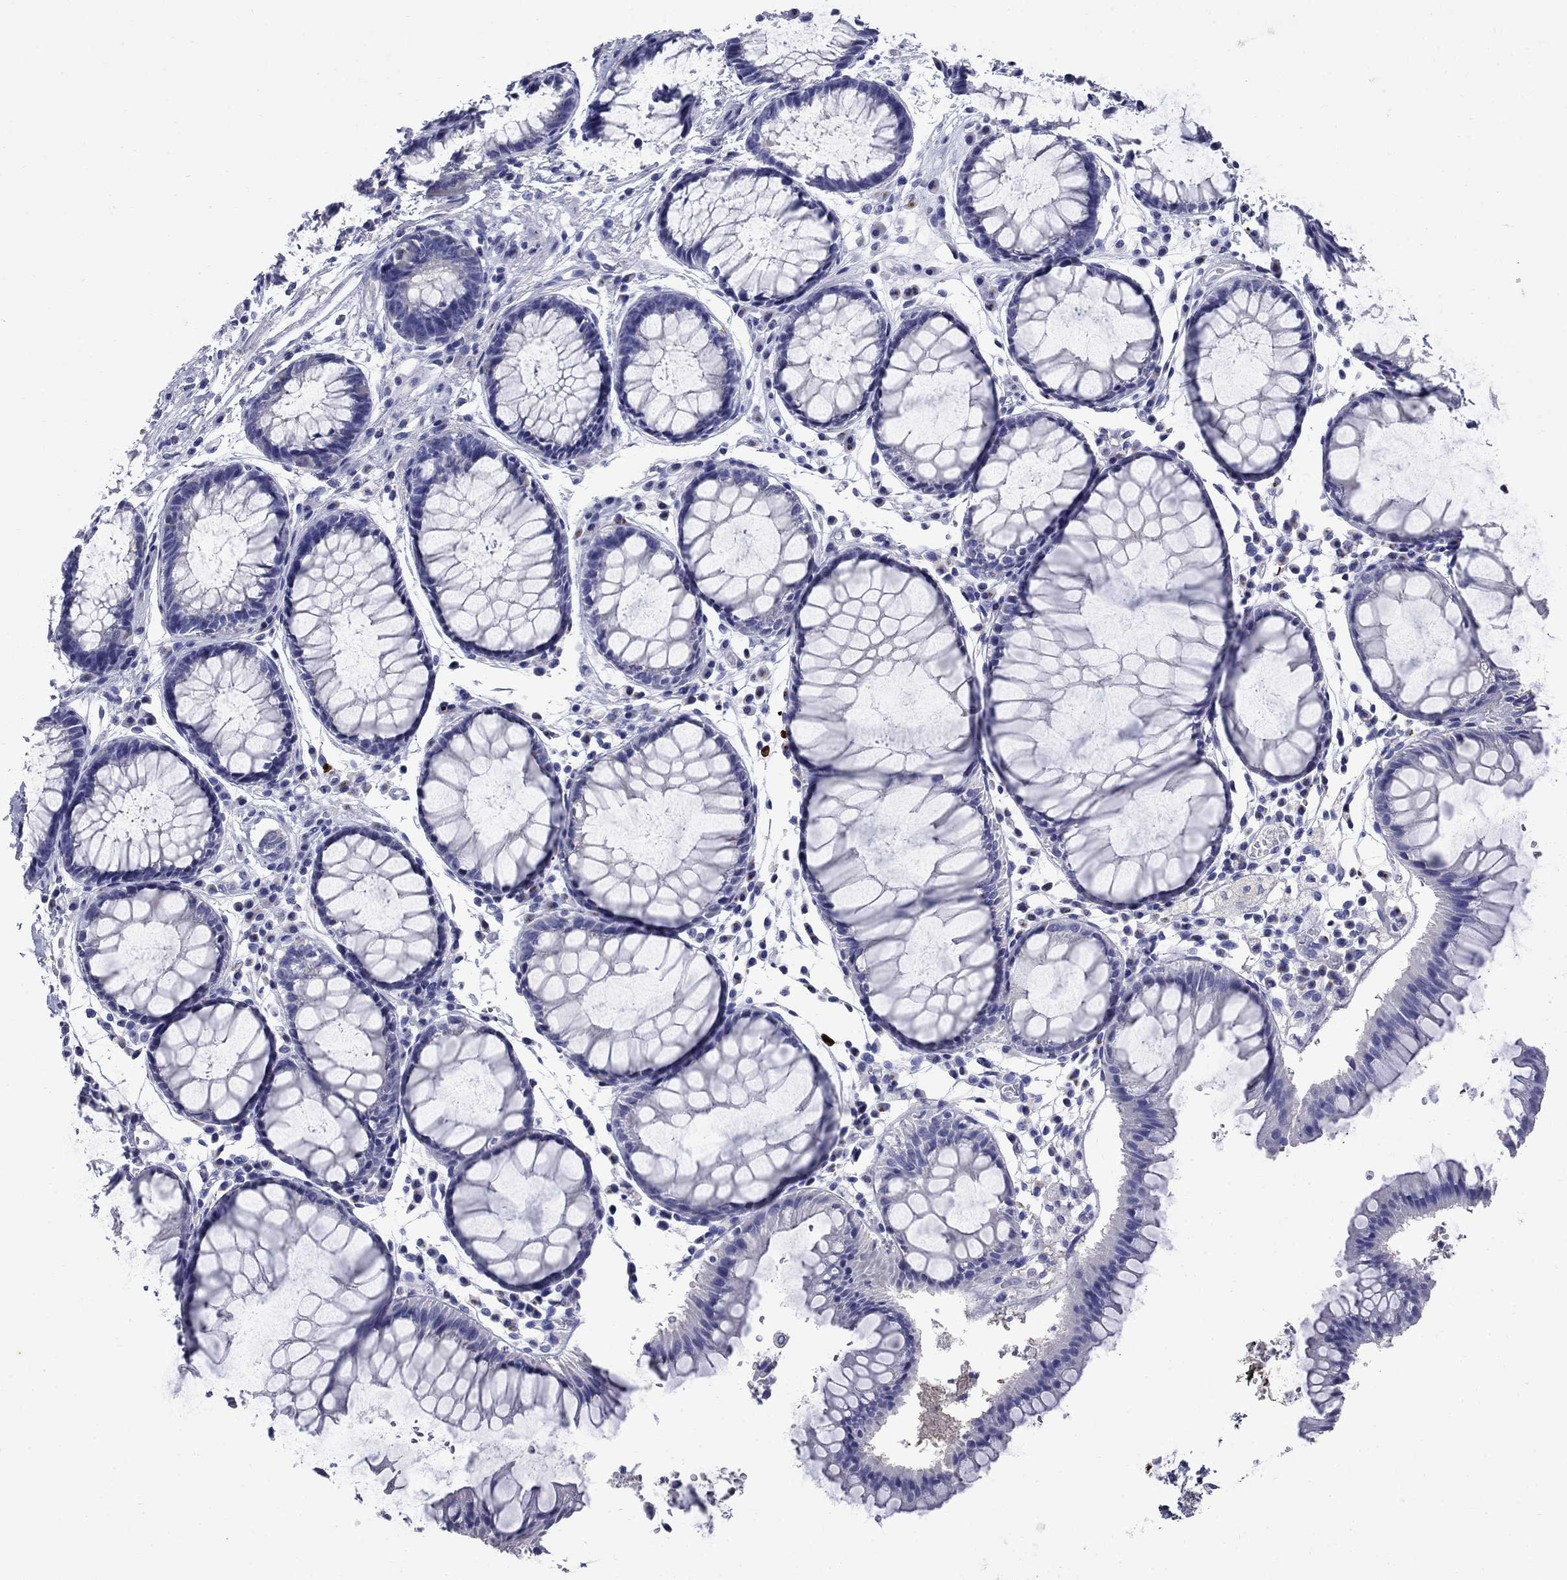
{"staining": {"intensity": "negative", "quantity": "none", "location": "none"}, "tissue": "rectum", "cell_type": "Glandular cells", "image_type": "normal", "snomed": [{"axis": "morphology", "description": "Normal tissue, NOS"}, {"axis": "topography", "description": "Rectum"}], "caption": "This is an immunohistochemistry (IHC) image of benign human rectum. There is no positivity in glandular cells.", "gene": "CD1A", "patient": {"sex": "female", "age": 68}}